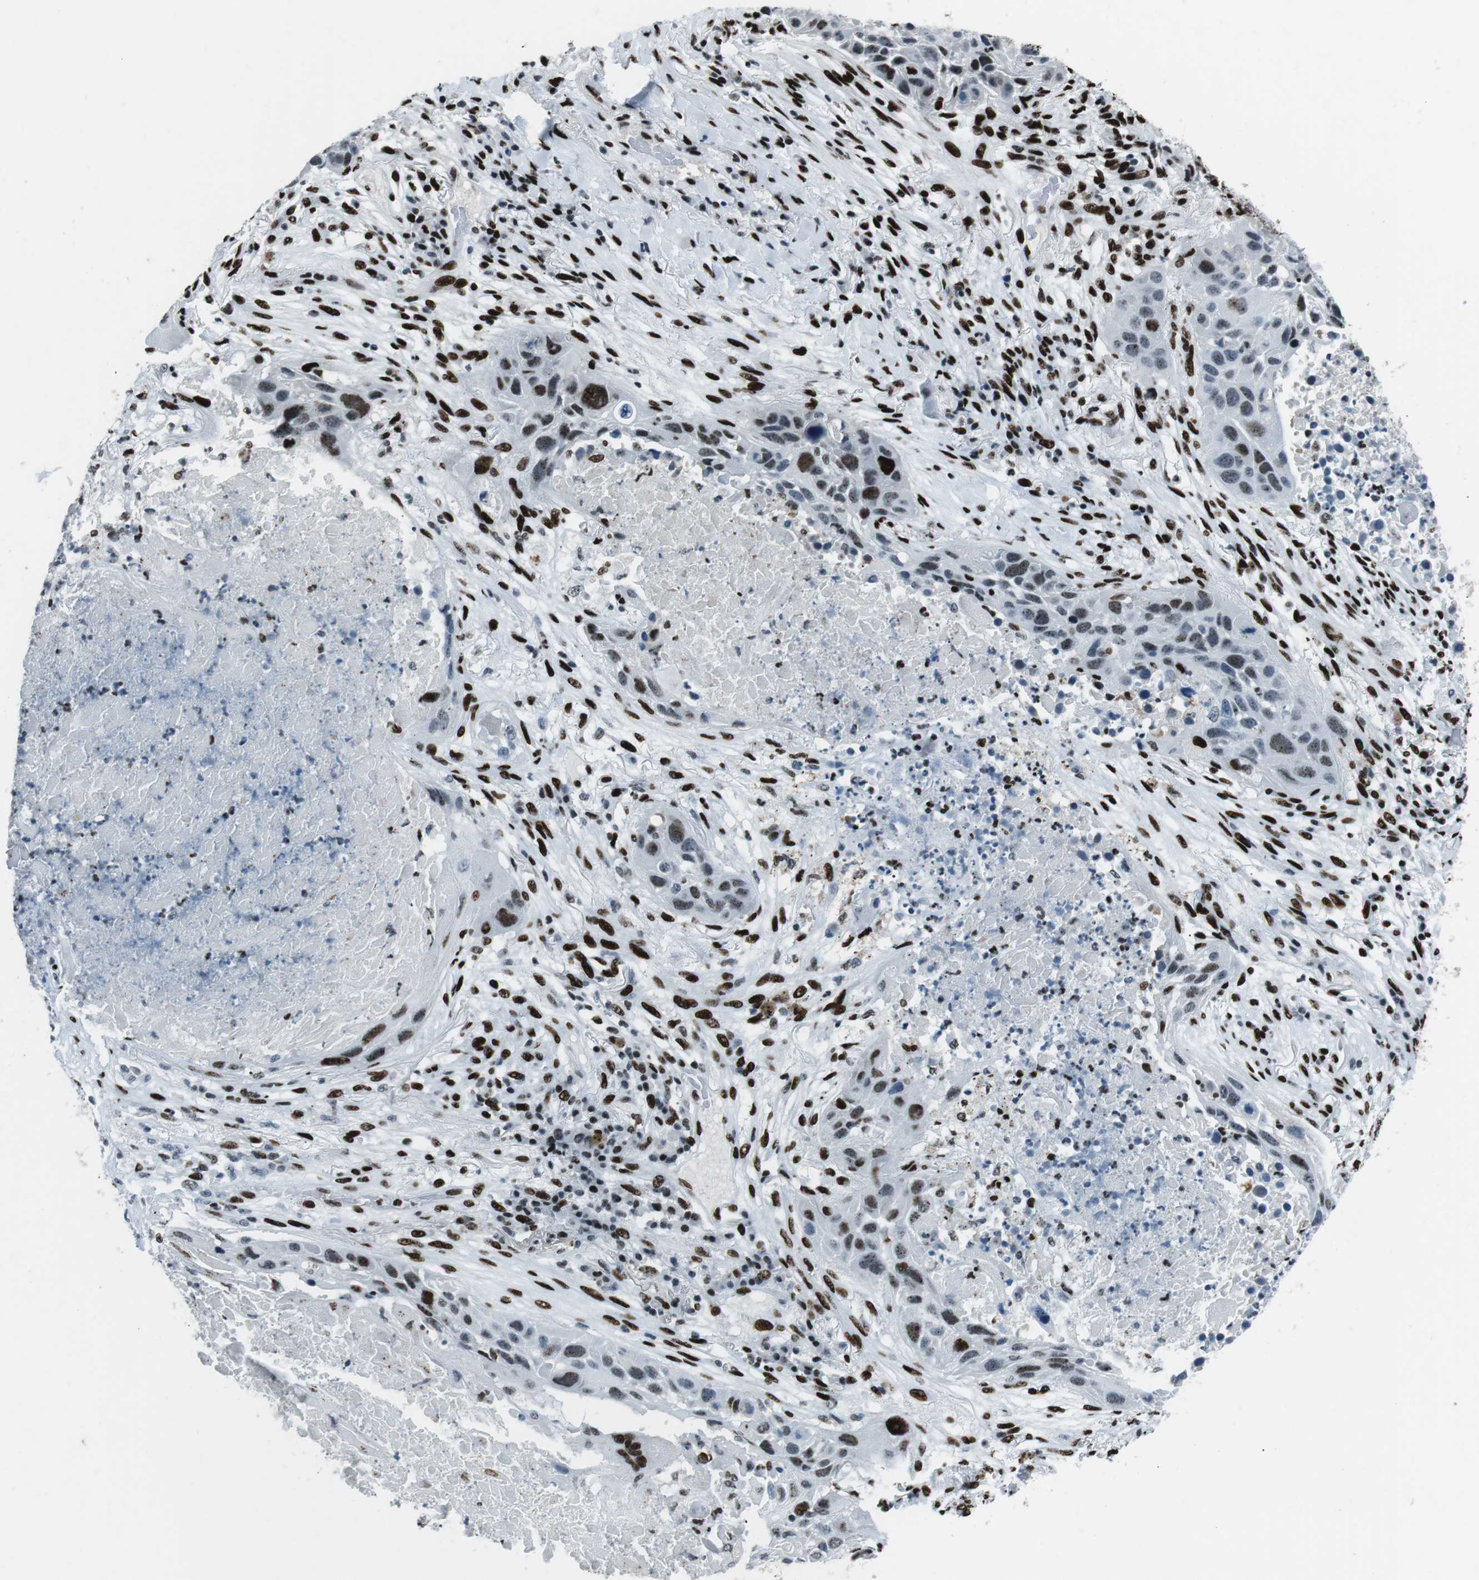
{"staining": {"intensity": "strong", "quantity": "25%-75%", "location": "nuclear"}, "tissue": "lung cancer", "cell_type": "Tumor cells", "image_type": "cancer", "snomed": [{"axis": "morphology", "description": "Squamous cell carcinoma, NOS"}, {"axis": "topography", "description": "Lung"}], "caption": "Lung squamous cell carcinoma stained for a protein reveals strong nuclear positivity in tumor cells.", "gene": "PML", "patient": {"sex": "male", "age": 57}}